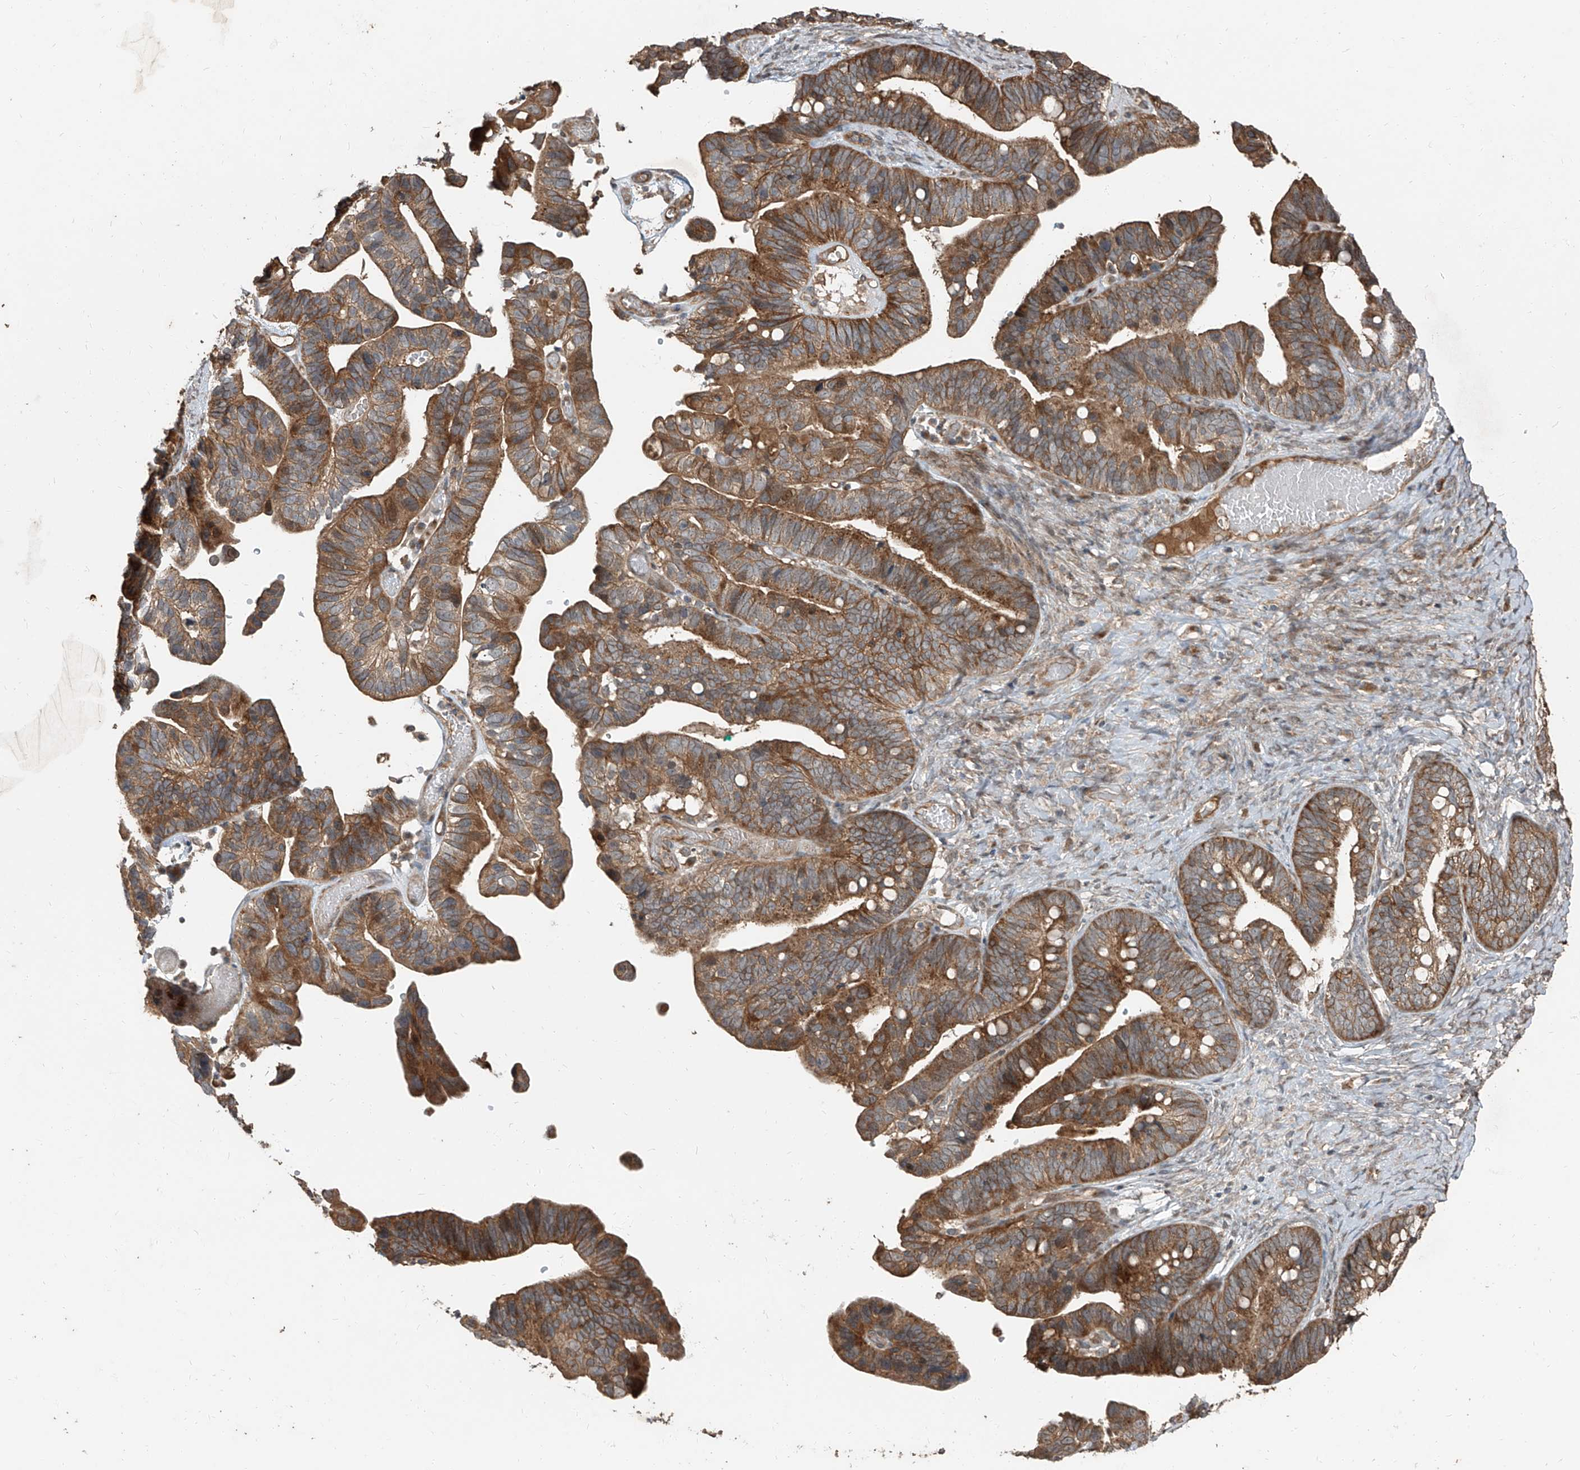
{"staining": {"intensity": "moderate", "quantity": ">75%", "location": "cytoplasmic/membranous"}, "tissue": "ovarian cancer", "cell_type": "Tumor cells", "image_type": "cancer", "snomed": [{"axis": "morphology", "description": "Cystadenocarcinoma, serous, NOS"}, {"axis": "topography", "description": "Ovary"}], "caption": "Serous cystadenocarcinoma (ovarian) was stained to show a protein in brown. There is medium levels of moderate cytoplasmic/membranous expression in approximately >75% of tumor cells.", "gene": "CCN1", "patient": {"sex": "female", "age": 56}}